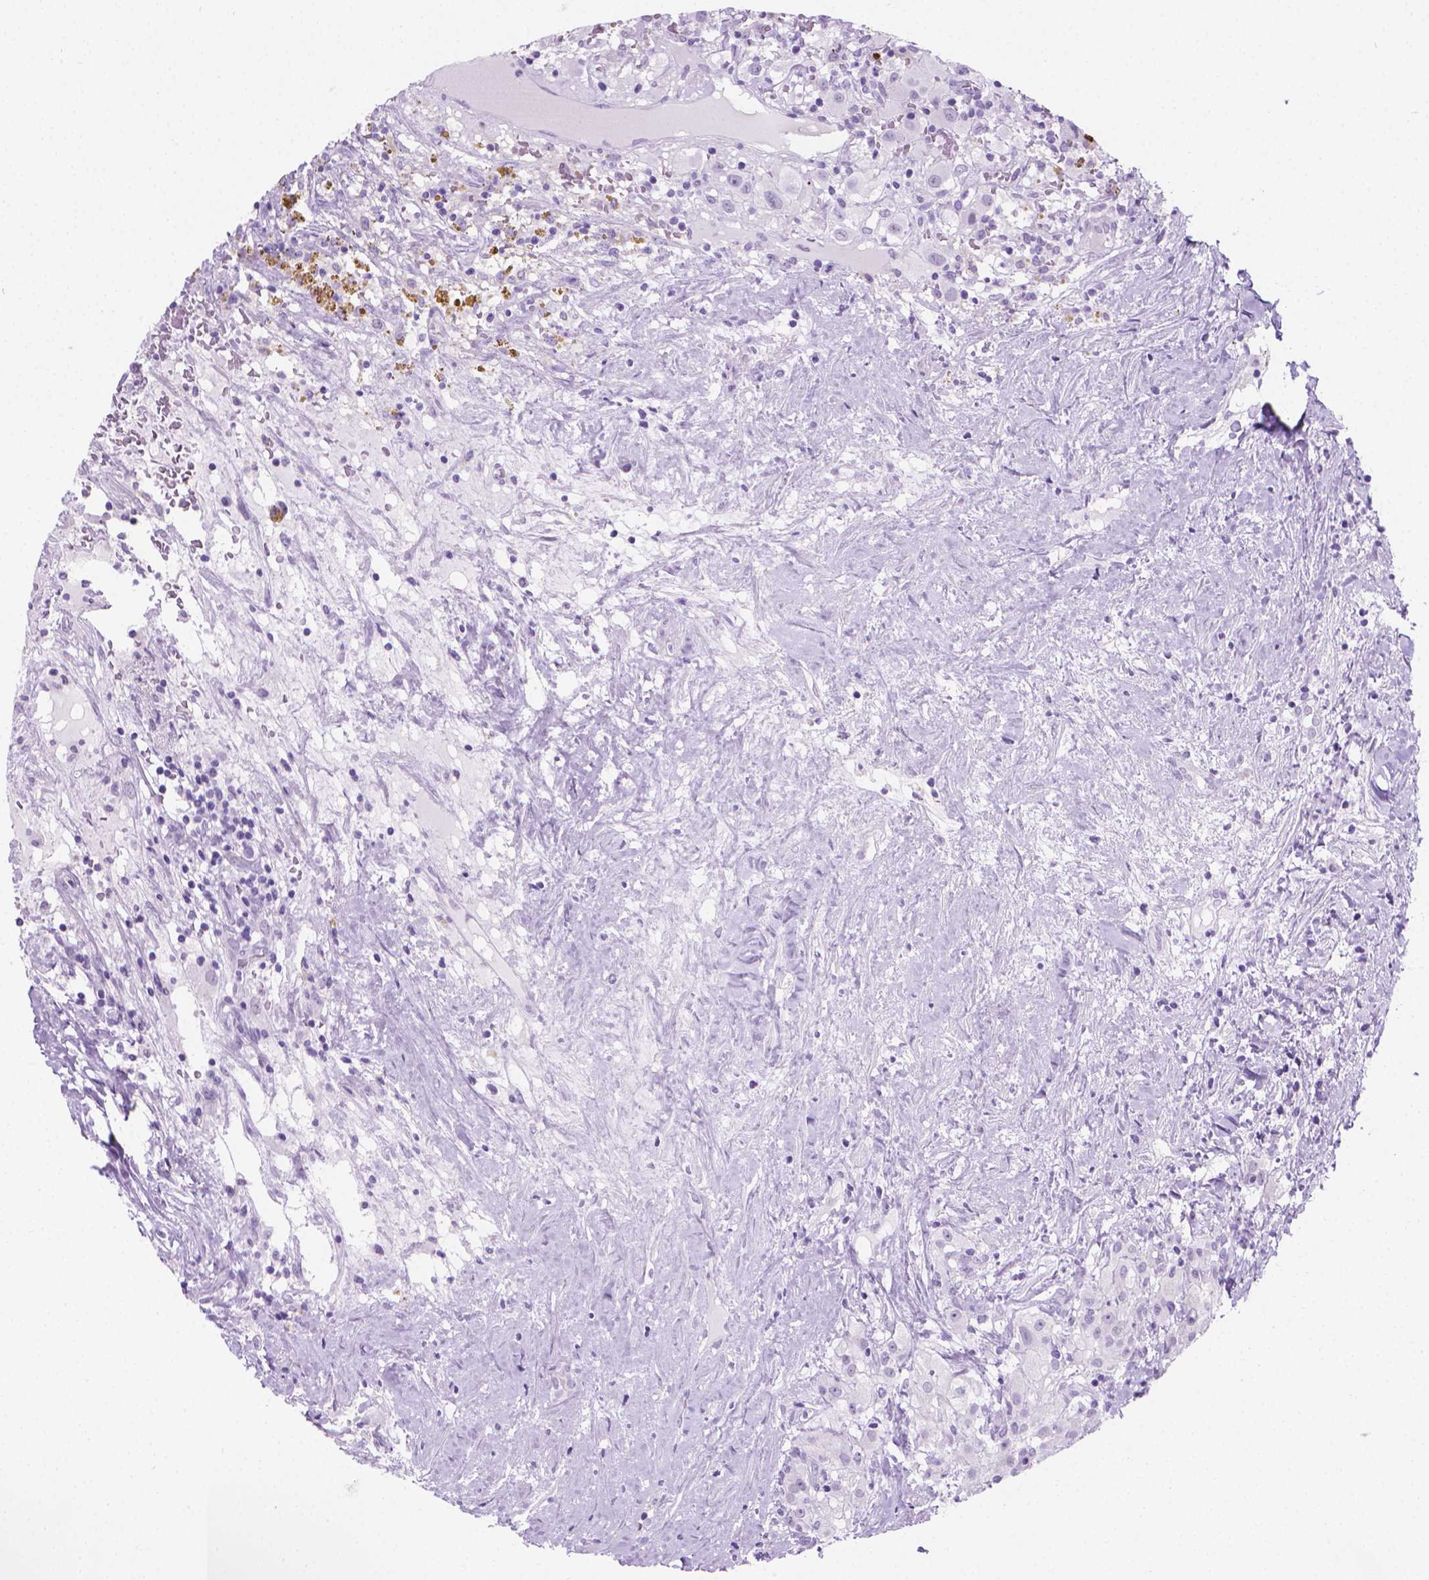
{"staining": {"intensity": "negative", "quantity": "none", "location": "none"}, "tissue": "renal cancer", "cell_type": "Tumor cells", "image_type": "cancer", "snomed": [{"axis": "morphology", "description": "Adenocarcinoma, NOS"}, {"axis": "topography", "description": "Kidney"}], "caption": "IHC photomicrograph of human renal adenocarcinoma stained for a protein (brown), which exhibits no expression in tumor cells.", "gene": "CFAP52", "patient": {"sex": "female", "age": 67}}